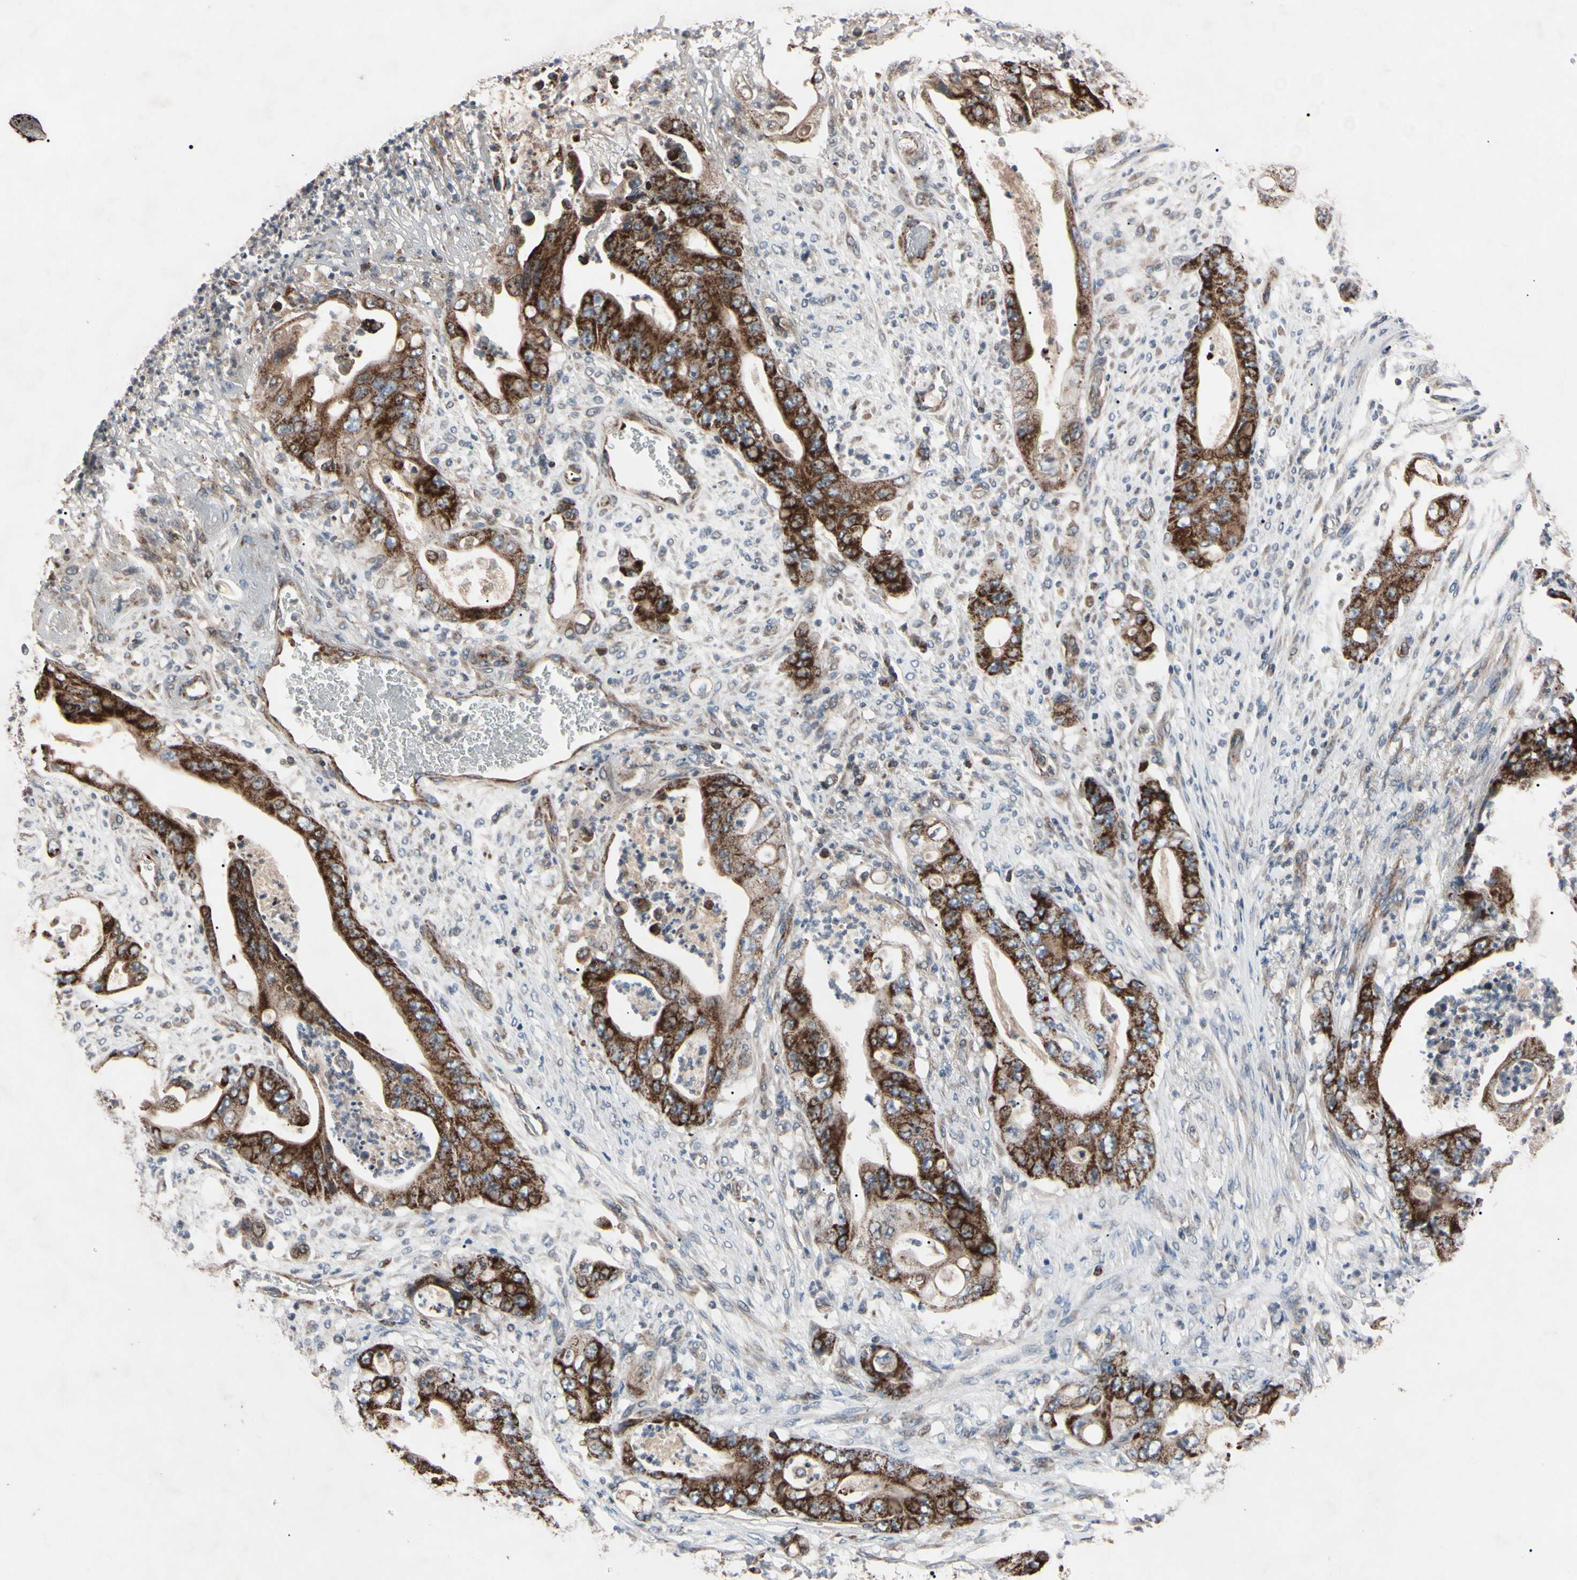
{"staining": {"intensity": "strong", "quantity": ">75%", "location": "cytoplasmic/membranous"}, "tissue": "stomach cancer", "cell_type": "Tumor cells", "image_type": "cancer", "snomed": [{"axis": "morphology", "description": "Adenocarcinoma, NOS"}, {"axis": "topography", "description": "Stomach"}], "caption": "The immunohistochemical stain highlights strong cytoplasmic/membranous expression in tumor cells of adenocarcinoma (stomach) tissue.", "gene": "TNFRSF1A", "patient": {"sex": "female", "age": 73}}